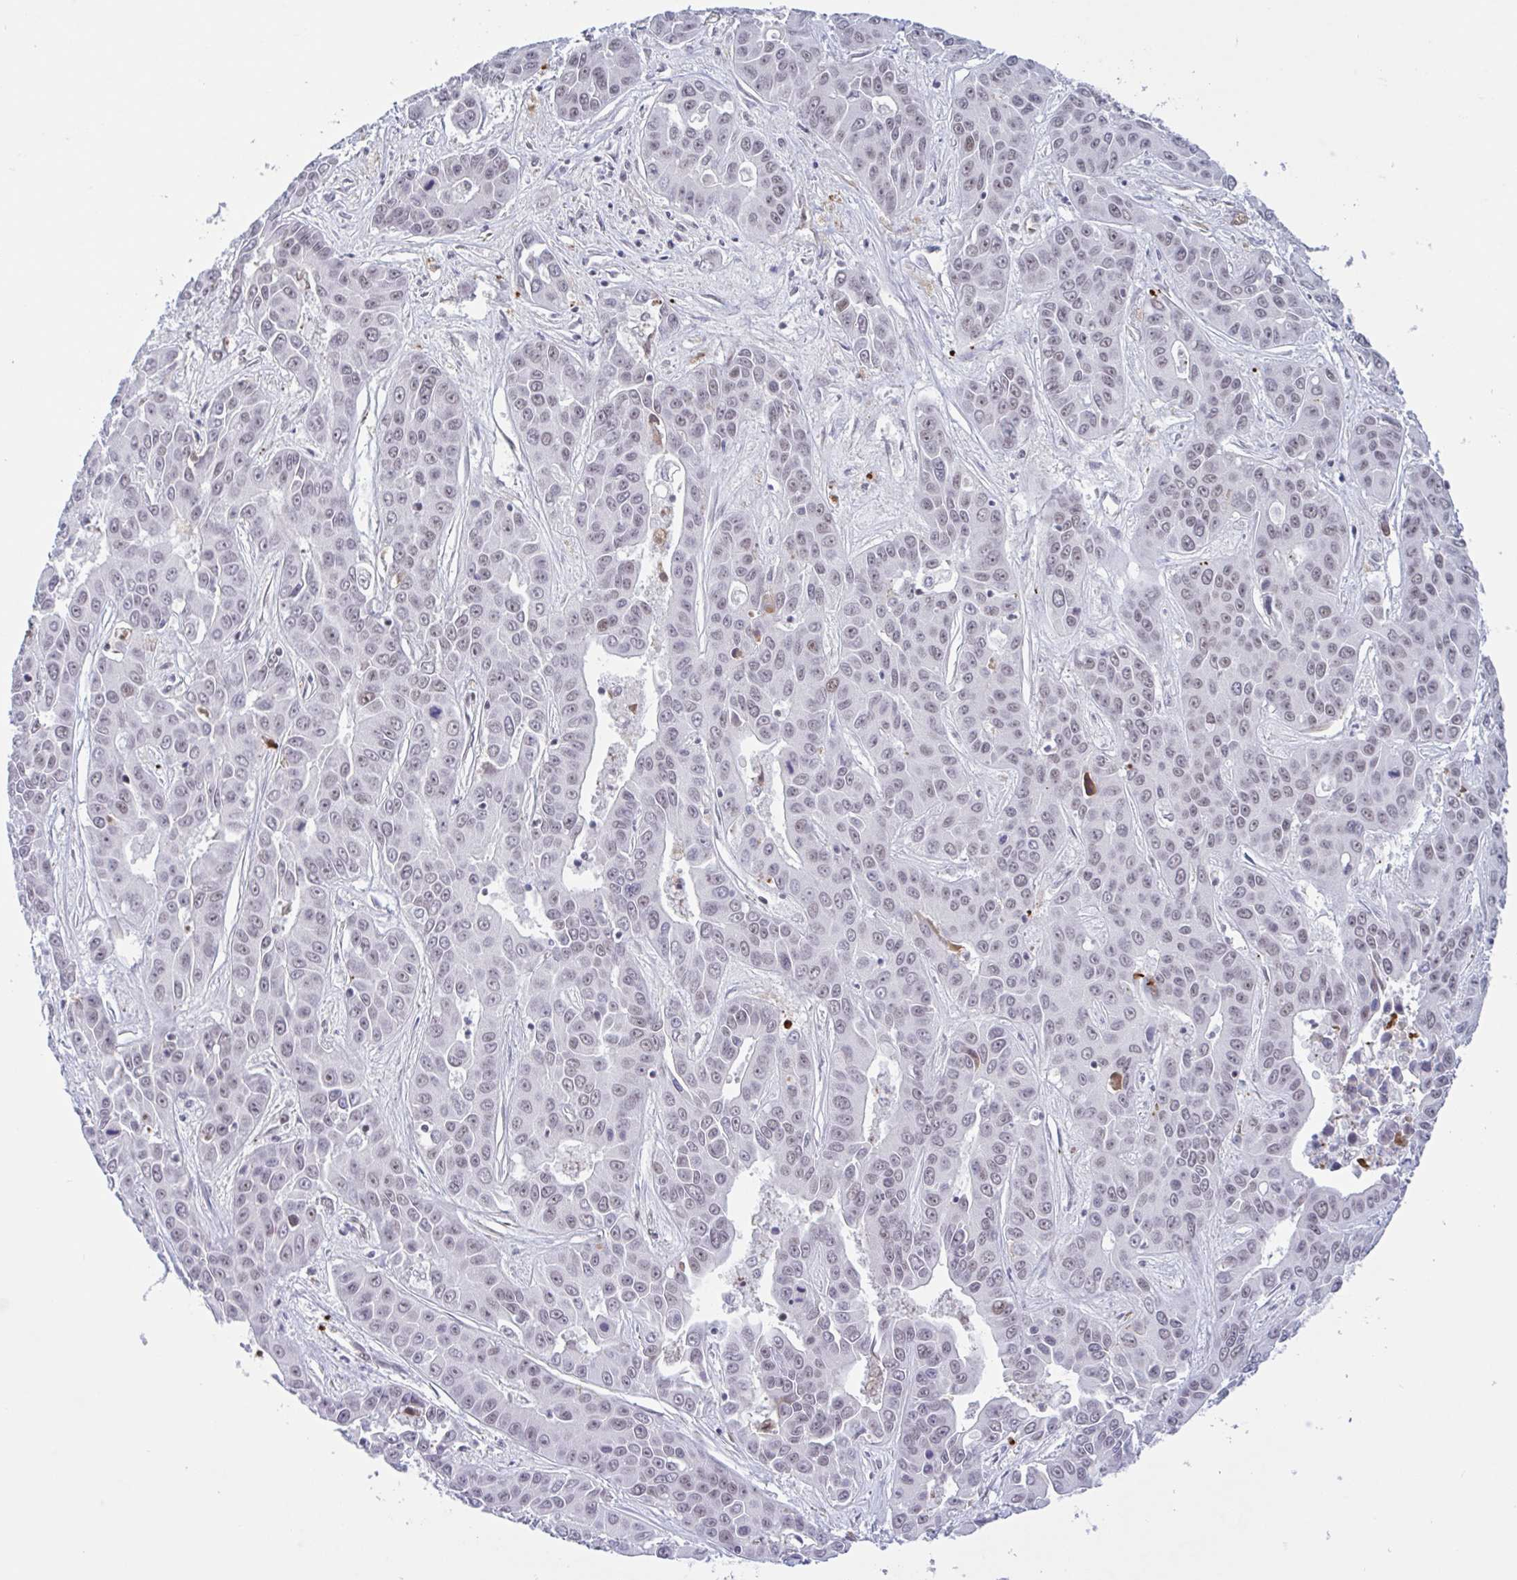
{"staining": {"intensity": "weak", "quantity": "25%-75%", "location": "nuclear"}, "tissue": "liver cancer", "cell_type": "Tumor cells", "image_type": "cancer", "snomed": [{"axis": "morphology", "description": "Cholangiocarcinoma"}, {"axis": "topography", "description": "Liver"}], "caption": "The immunohistochemical stain shows weak nuclear expression in tumor cells of liver cholangiocarcinoma tissue. (Stains: DAB (3,3'-diaminobenzidine) in brown, nuclei in blue, Microscopy: brightfield microscopy at high magnification).", "gene": "PLG", "patient": {"sex": "female", "age": 52}}